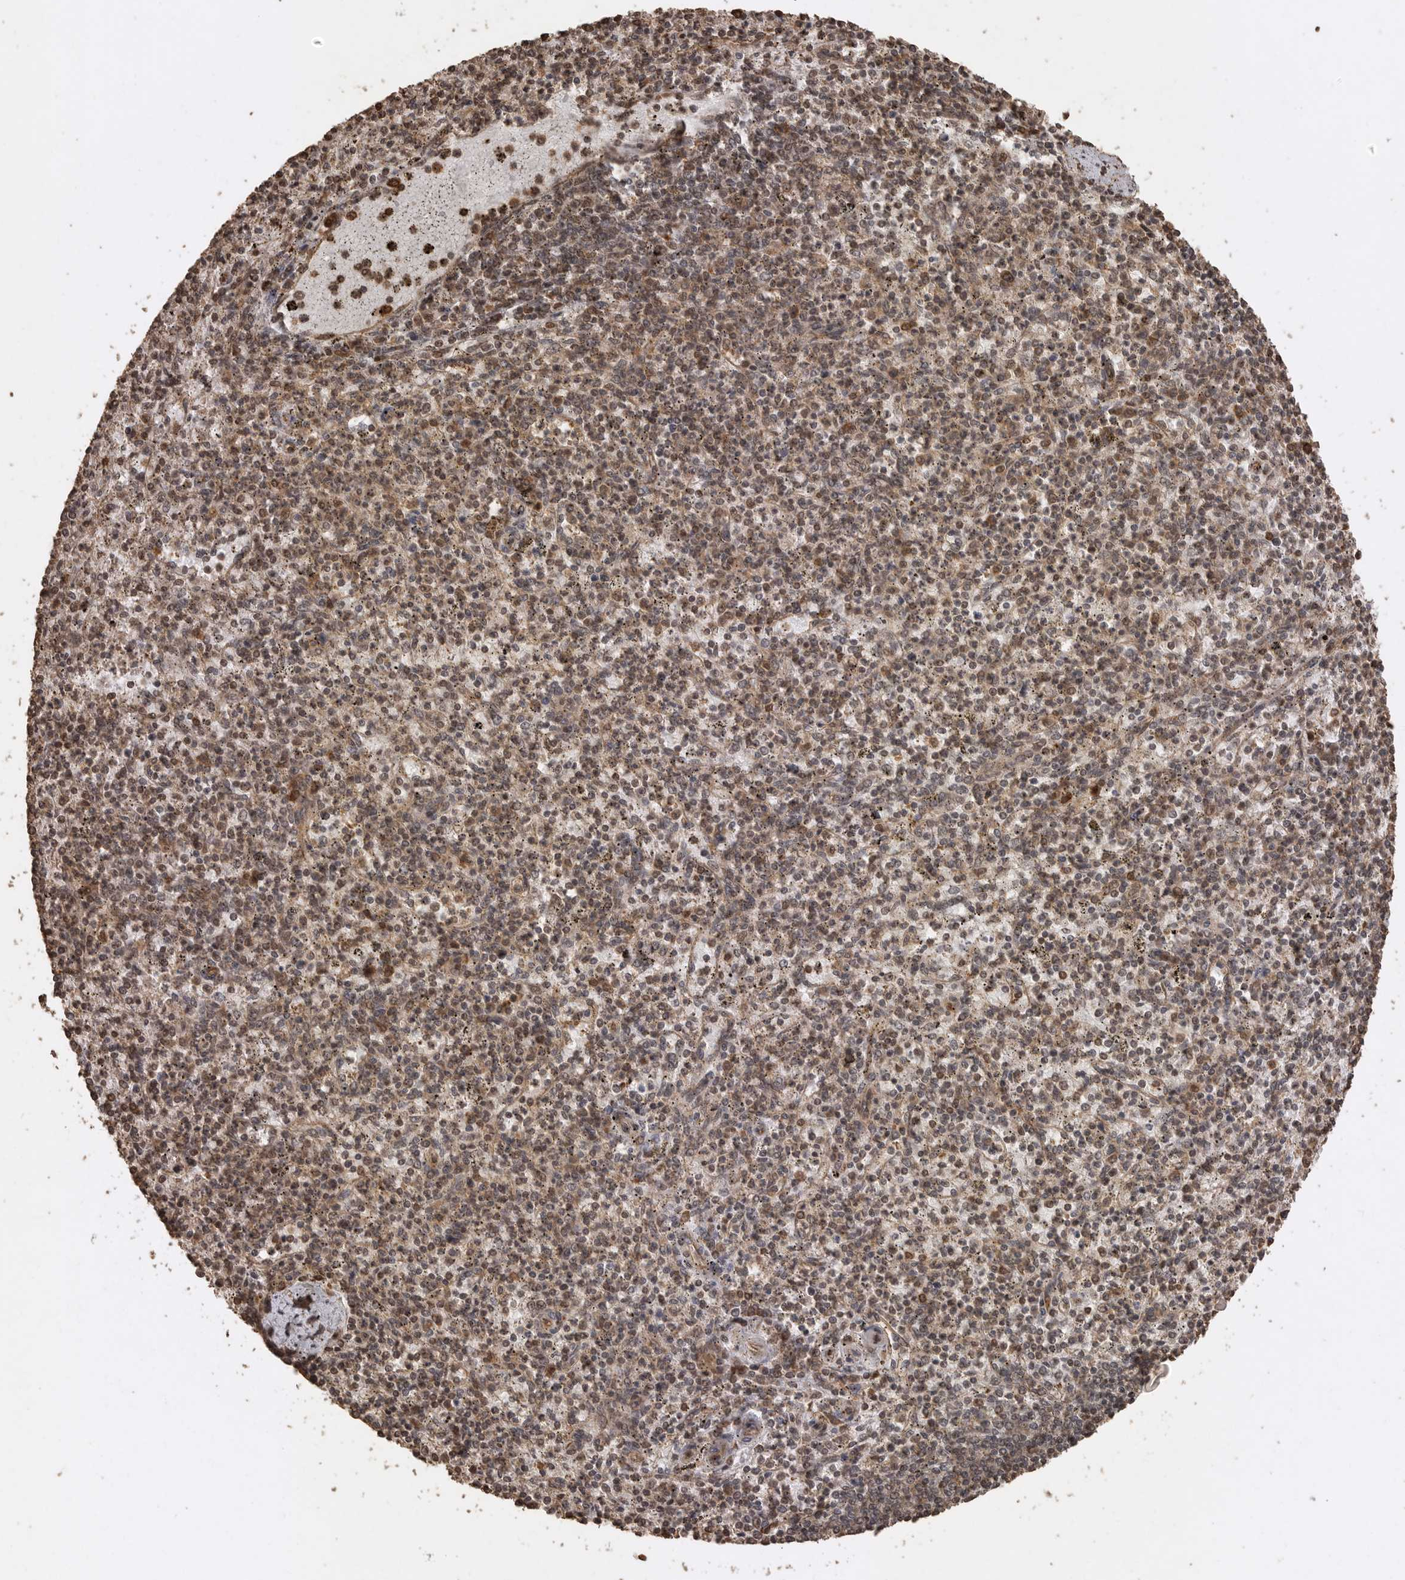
{"staining": {"intensity": "moderate", "quantity": ">75%", "location": "cytoplasmic/membranous"}, "tissue": "spleen", "cell_type": "Cells in red pulp", "image_type": "normal", "snomed": [{"axis": "morphology", "description": "Normal tissue, NOS"}, {"axis": "topography", "description": "Spleen"}], "caption": "This micrograph reveals immunohistochemistry staining of benign human spleen, with medium moderate cytoplasmic/membranous positivity in about >75% of cells in red pulp.", "gene": "PINK1", "patient": {"sex": "male", "age": 72}}